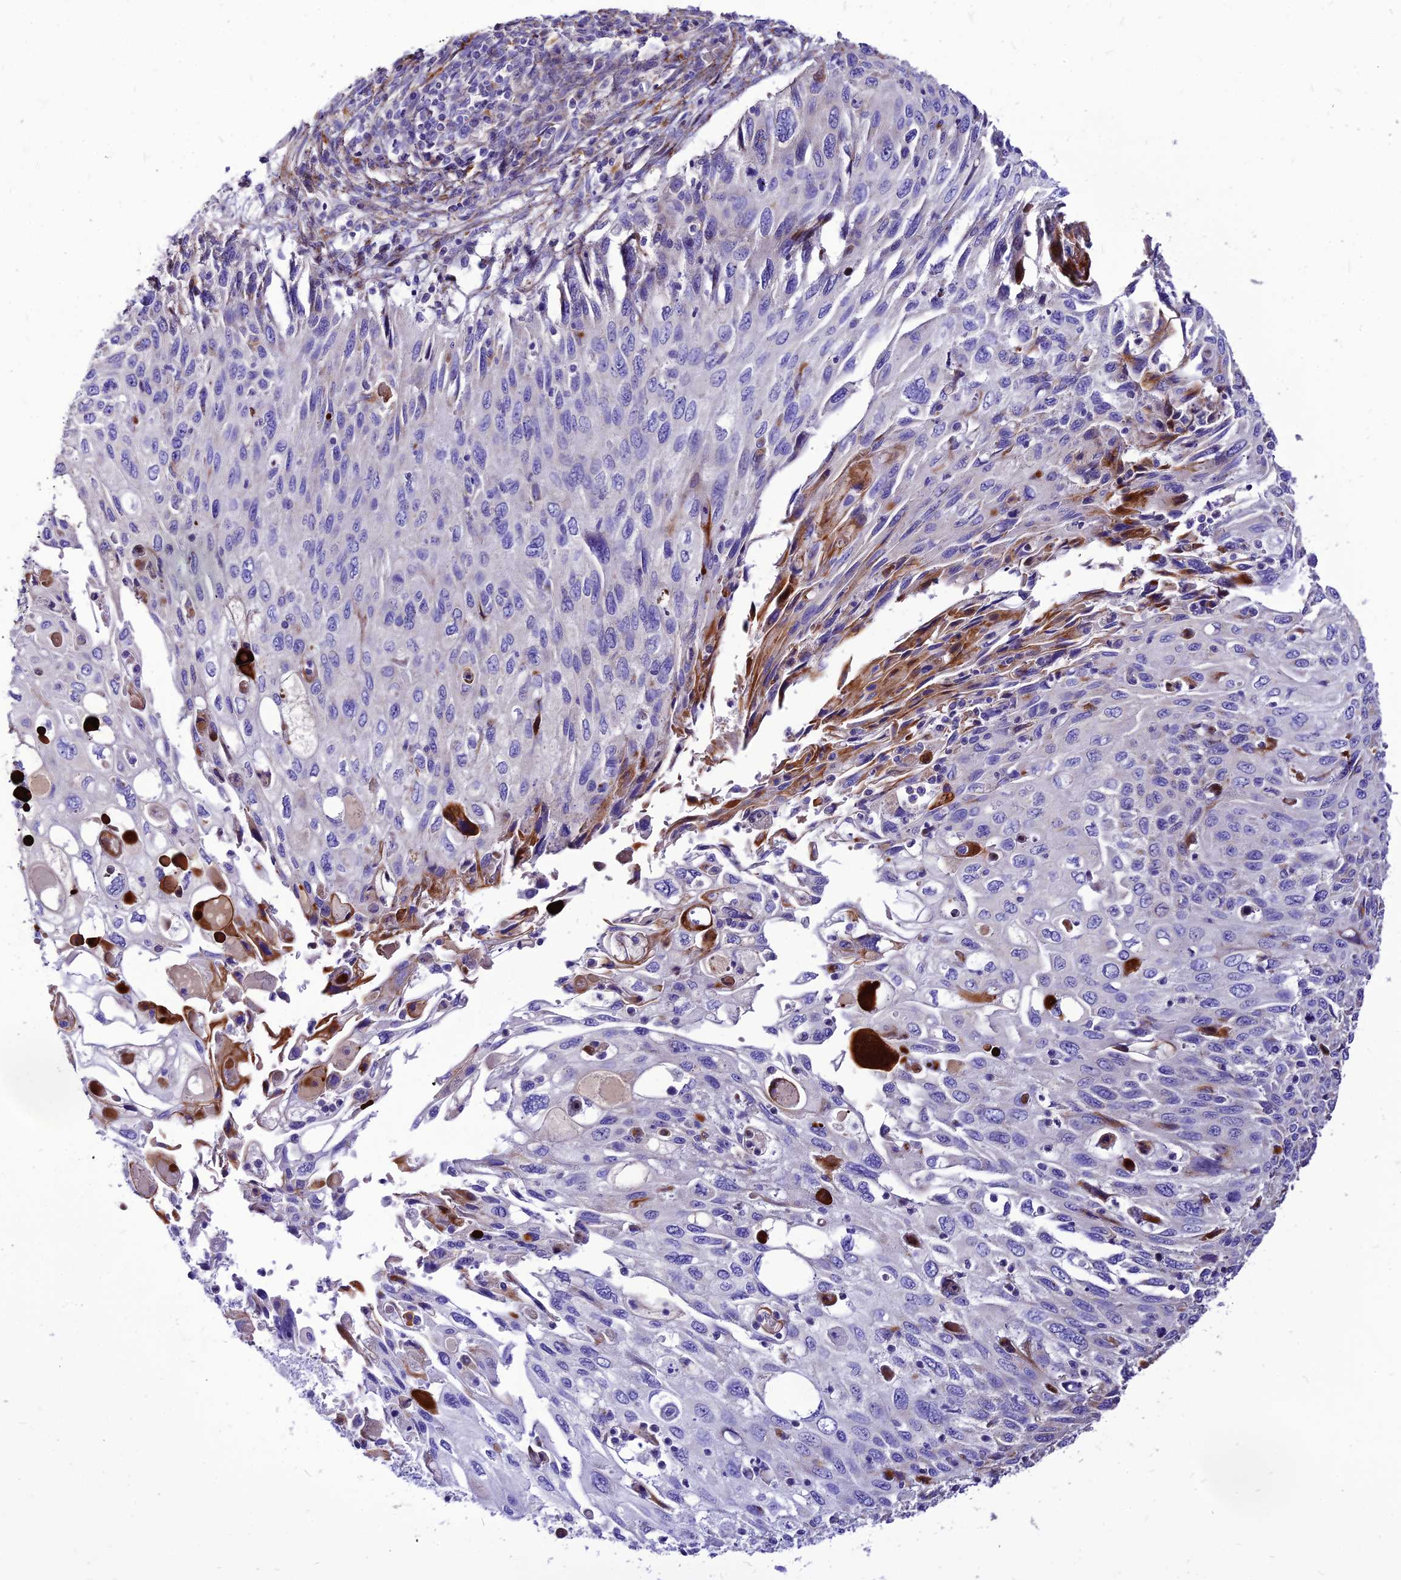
{"staining": {"intensity": "negative", "quantity": "none", "location": "none"}, "tissue": "cervical cancer", "cell_type": "Tumor cells", "image_type": "cancer", "snomed": [{"axis": "morphology", "description": "Squamous cell carcinoma, NOS"}, {"axis": "topography", "description": "Cervix"}], "caption": "A high-resolution micrograph shows IHC staining of cervical cancer, which exhibits no significant positivity in tumor cells.", "gene": "RIMOC1", "patient": {"sex": "female", "age": 70}}